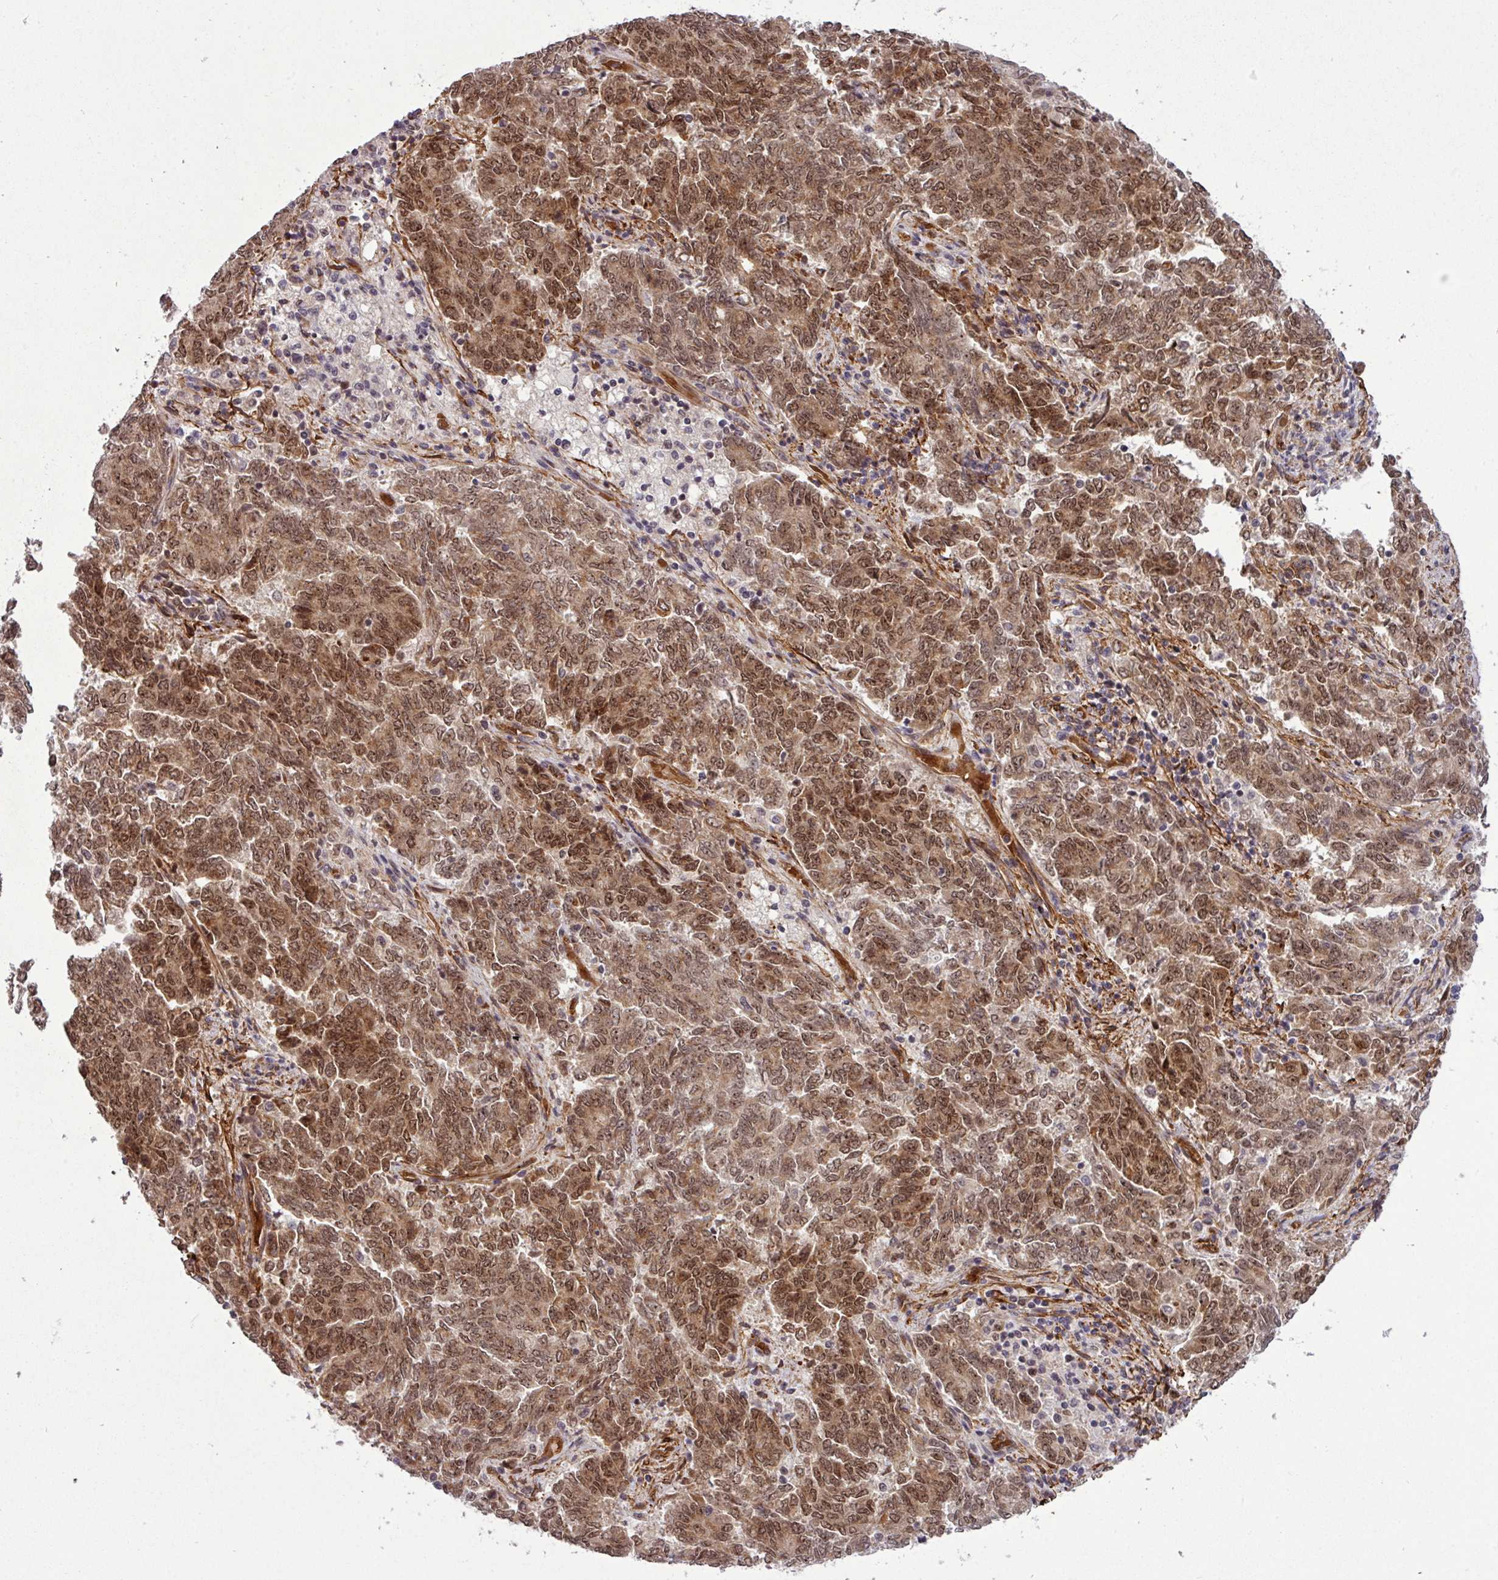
{"staining": {"intensity": "moderate", "quantity": ">75%", "location": "cytoplasmic/membranous,nuclear"}, "tissue": "endometrial cancer", "cell_type": "Tumor cells", "image_type": "cancer", "snomed": [{"axis": "morphology", "description": "Adenocarcinoma, NOS"}, {"axis": "topography", "description": "Endometrium"}], "caption": "Tumor cells show medium levels of moderate cytoplasmic/membranous and nuclear positivity in approximately >75% of cells in human endometrial cancer. The staining was performed using DAB (3,3'-diaminobenzidine) to visualize the protein expression in brown, while the nuclei were stained in blue with hematoxylin (Magnification: 20x).", "gene": "C7orf50", "patient": {"sex": "female", "age": 80}}